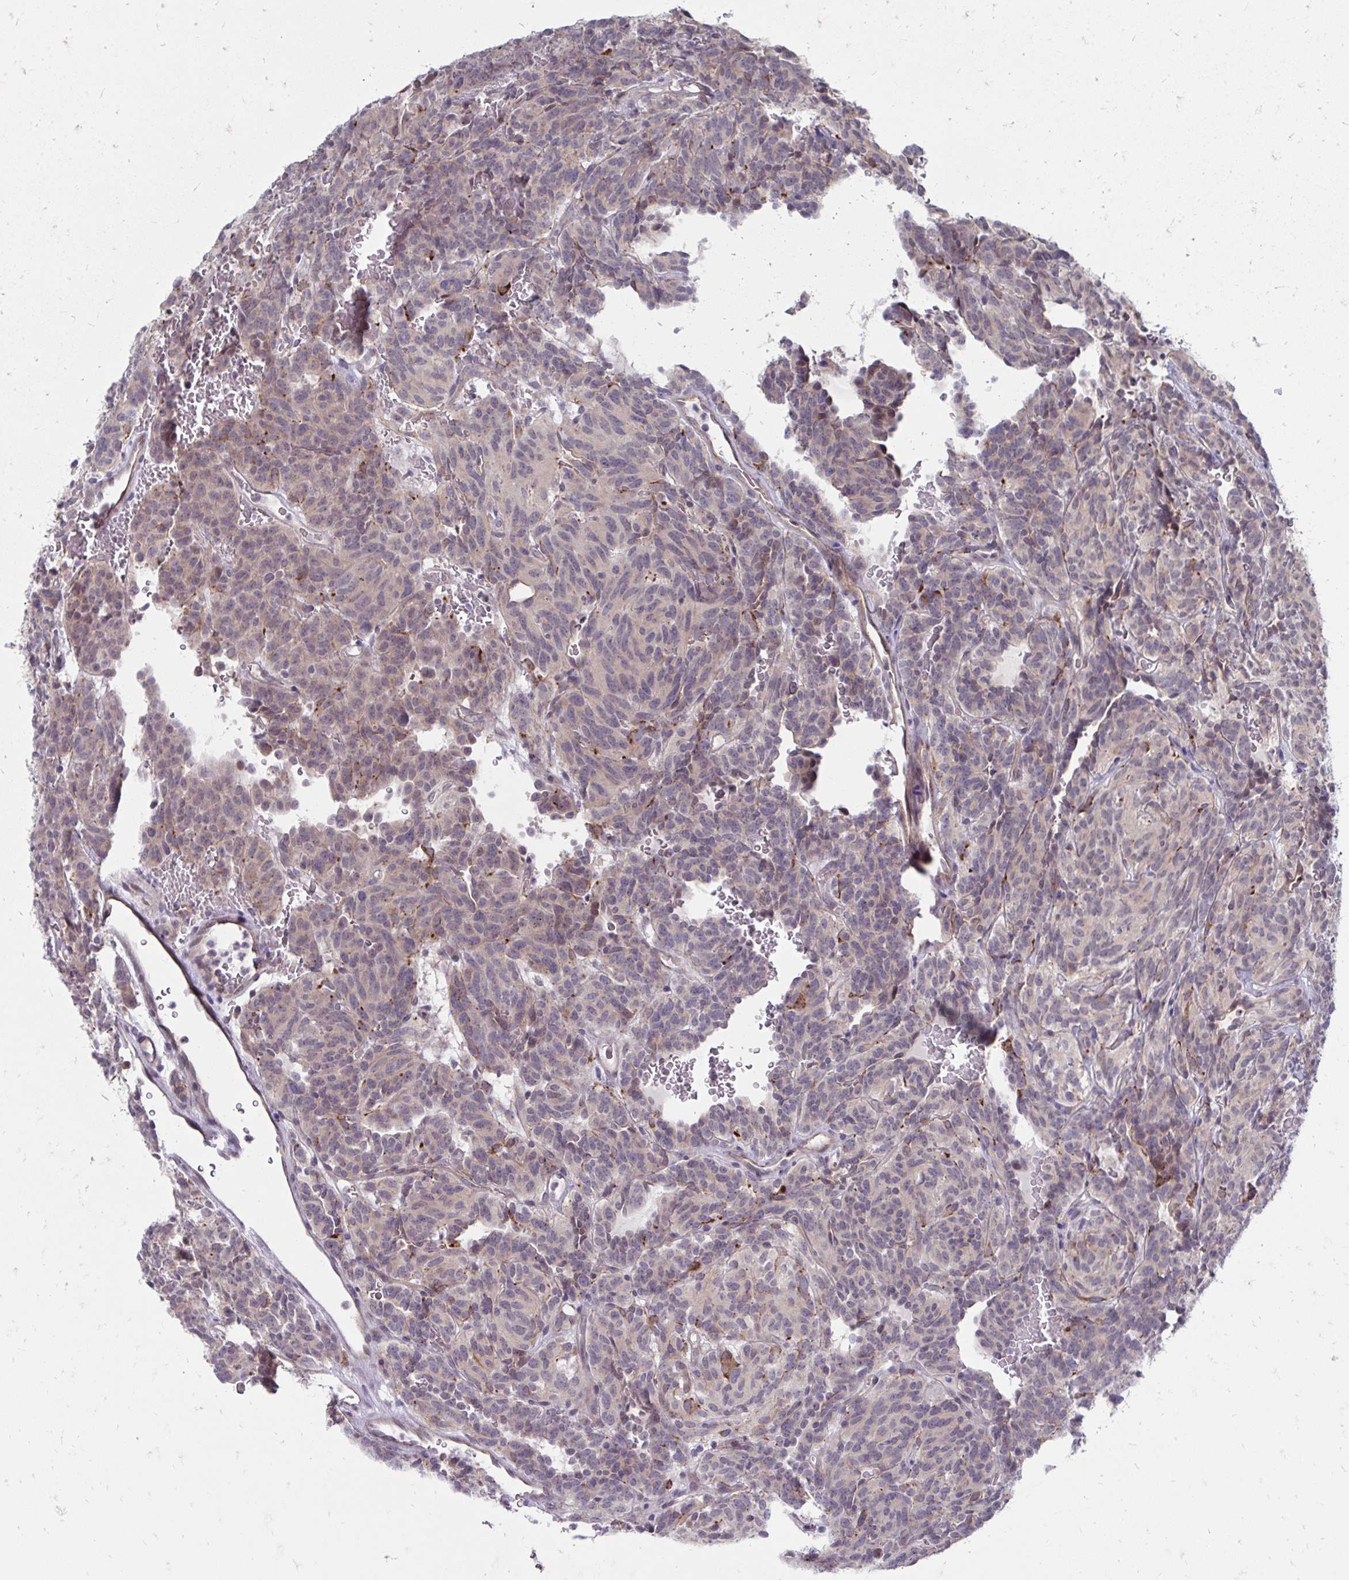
{"staining": {"intensity": "moderate", "quantity": "<25%", "location": "cytoplasmic/membranous"}, "tissue": "carcinoid", "cell_type": "Tumor cells", "image_type": "cancer", "snomed": [{"axis": "morphology", "description": "Carcinoid, malignant, NOS"}, {"axis": "topography", "description": "Lung"}], "caption": "Protein analysis of malignant carcinoid tissue shows moderate cytoplasmic/membranous staining in about <25% of tumor cells. The staining was performed using DAB to visualize the protein expression in brown, while the nuclei were stained in blue with hematoxylin (Magnification: 20x).", "gene": "ITPR2", "patient": {"sex": "female", "age": 61}}